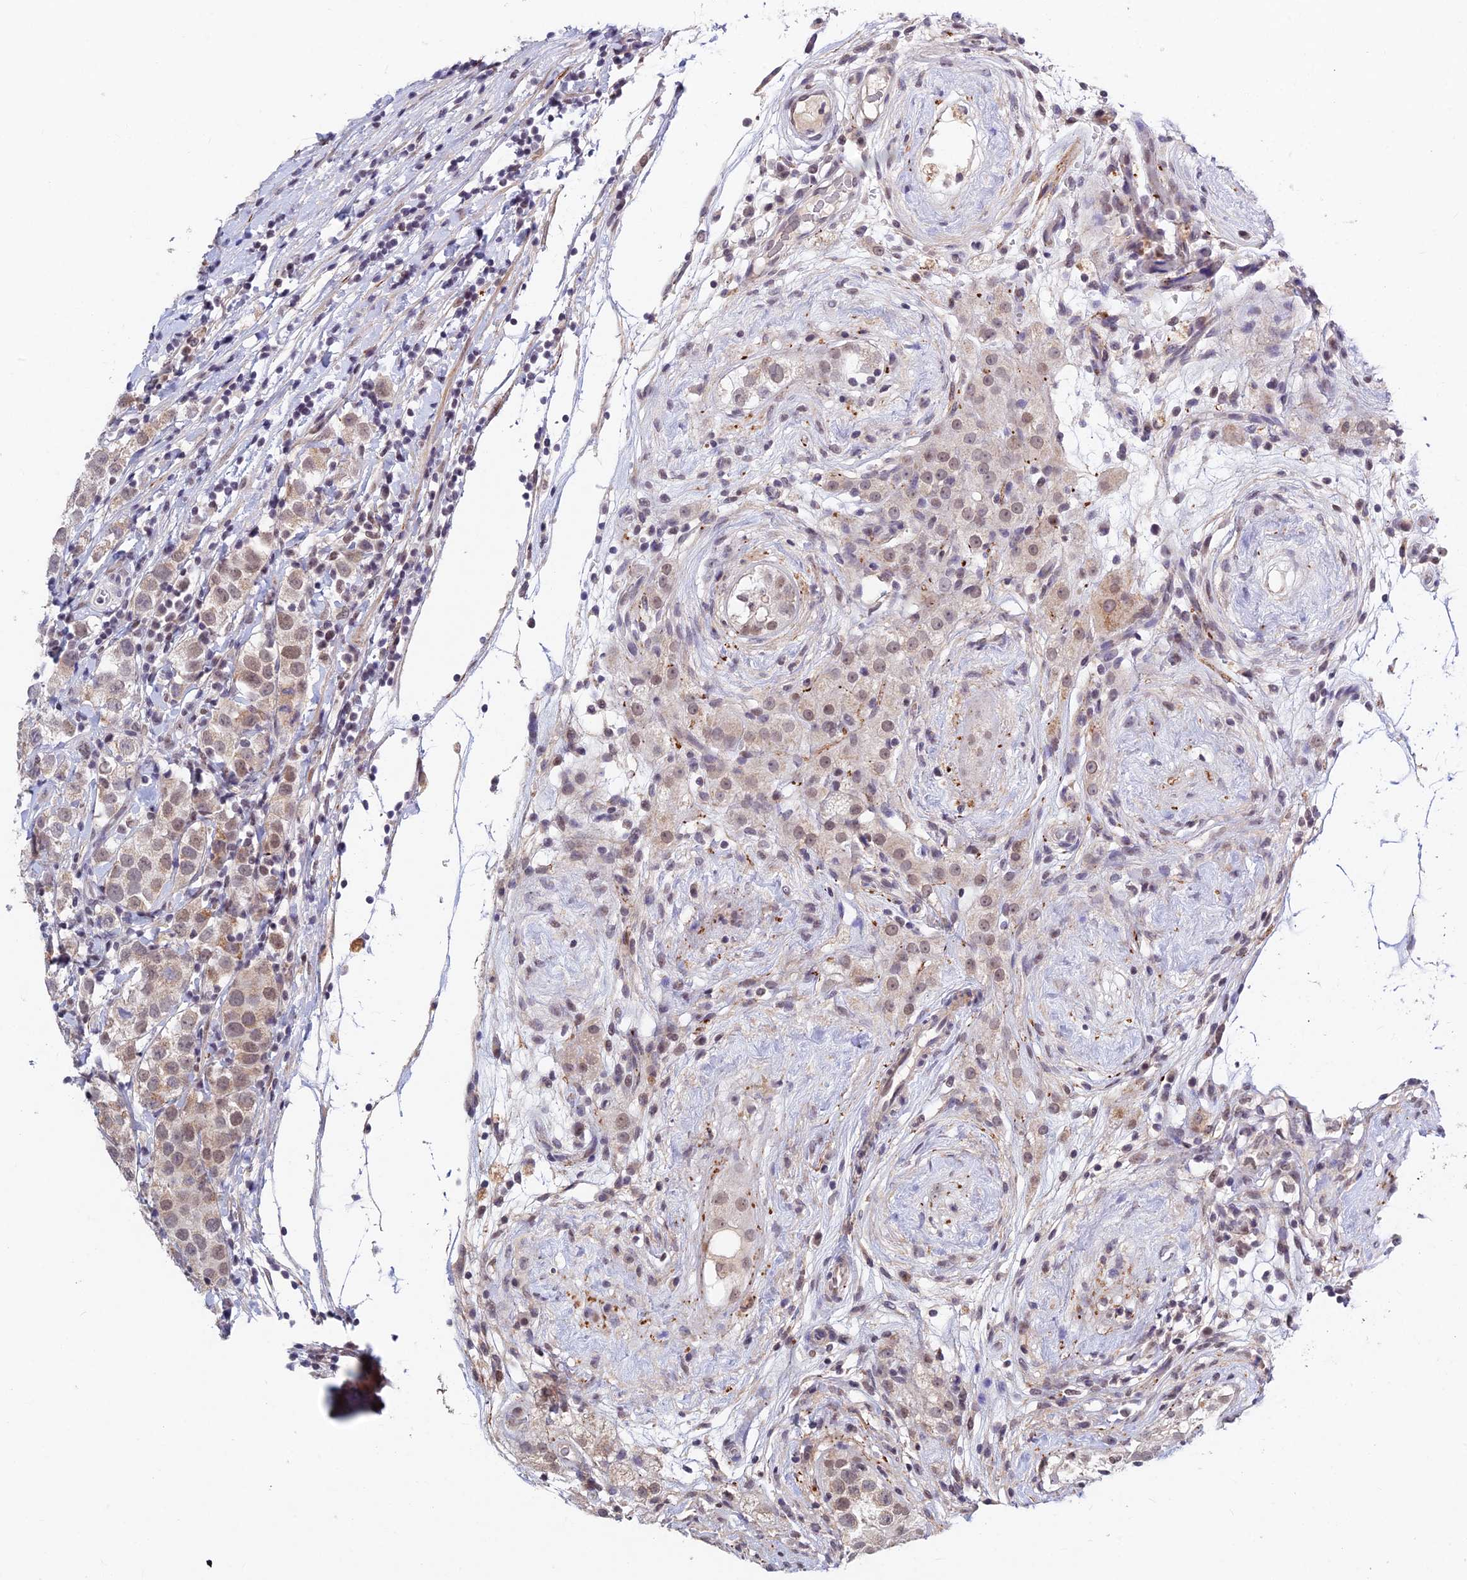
{"staining": {"intensity": "weak", "quantity": "25%-75%", "location": "cytoplasmic/membranous,nuclear"}, "tissue": "testis cancer", "cell_type": "Tumor cells", "image_type": "cancer", "snomed": [{"axis": "morphology", "description": "Seminoma, NOS"}, {"axis": "topography", "description": "Testis"}], "caption": "An immunohistochemistry image of neoplastic tissue is shown. Protein staining in brown highlights weak cytoplasmic/membranous and nuclear positivity in seminoma (testis) within tumor cells.", "gene": "RAVER1", "patient": {"sex": "male", "age": 34}}